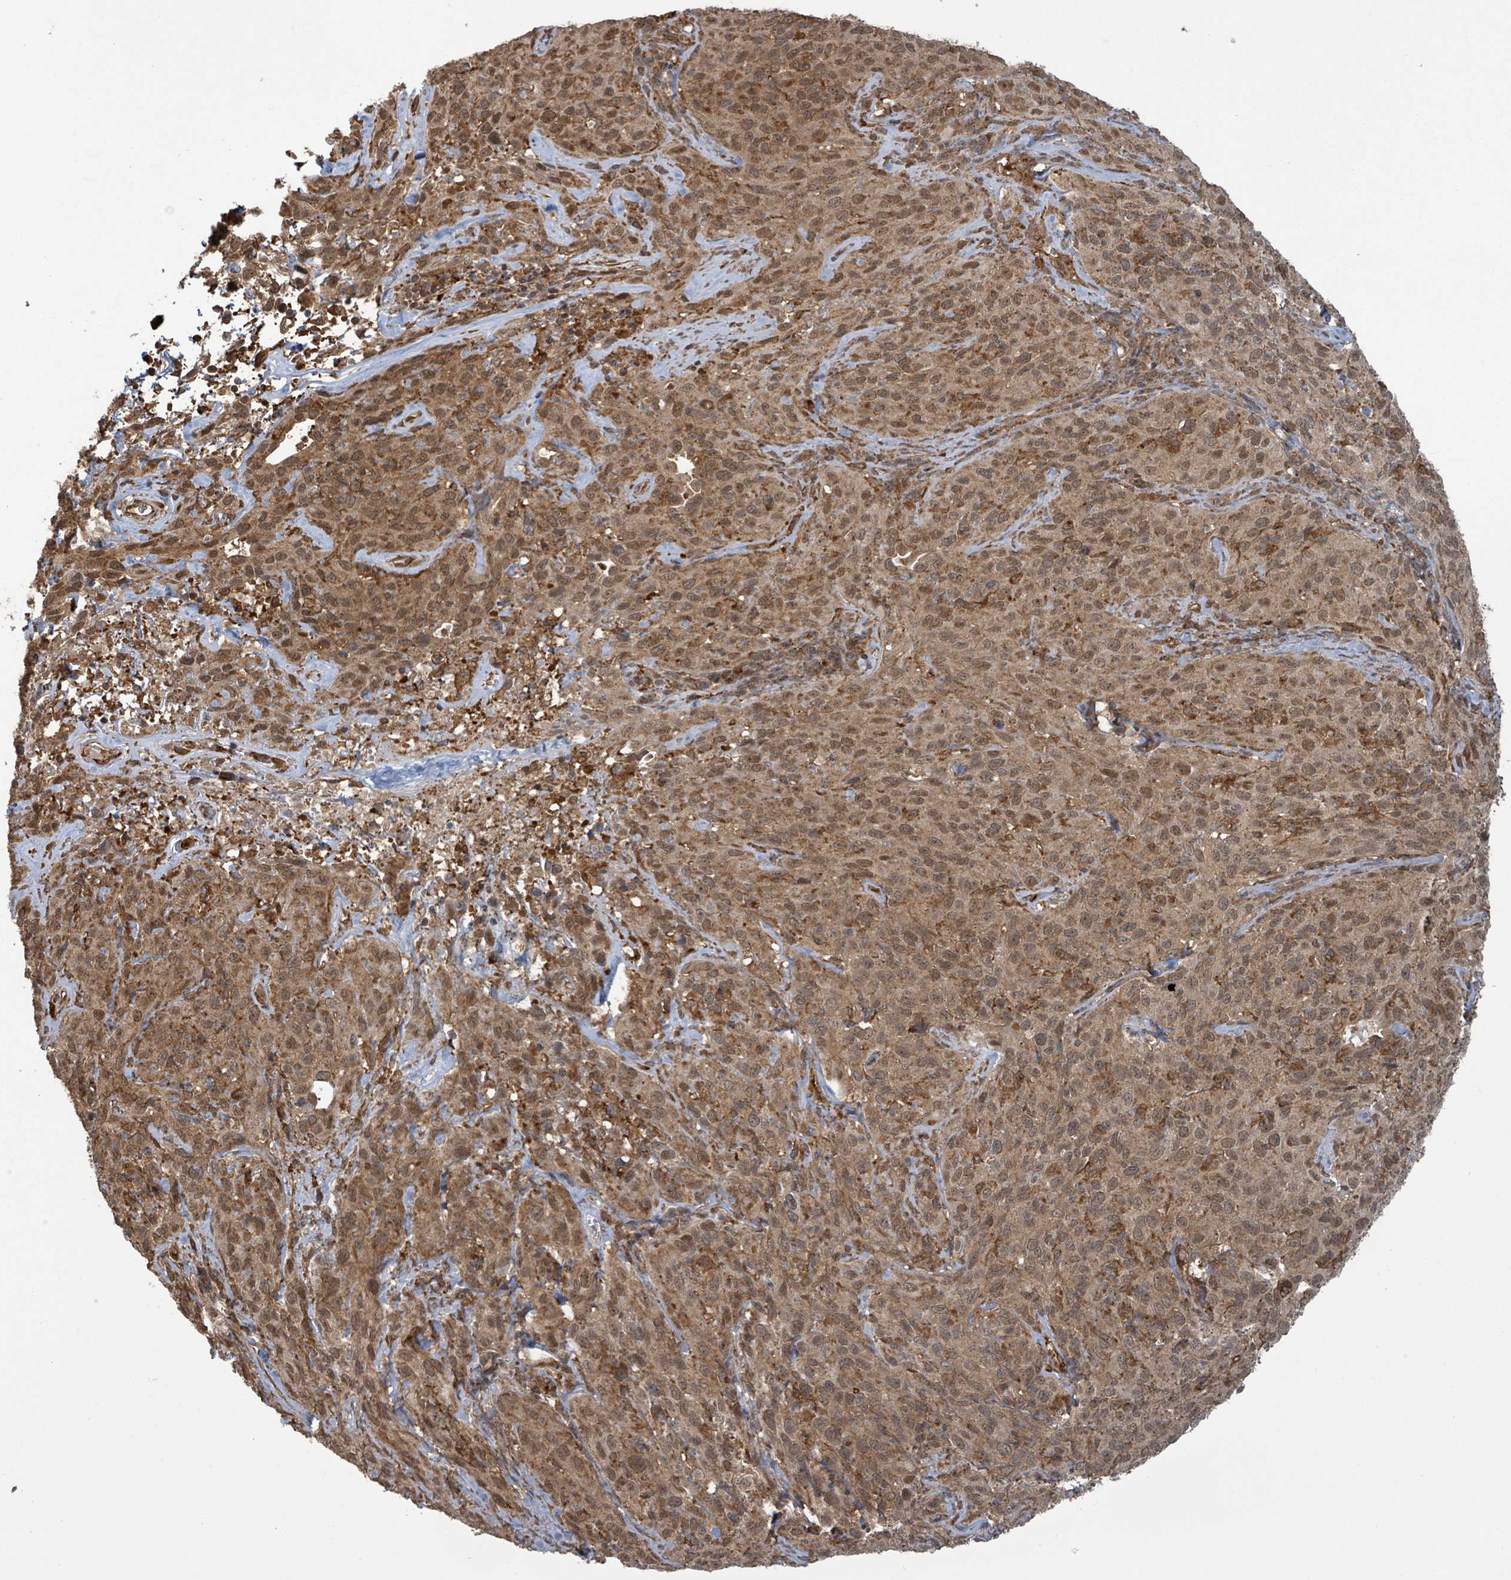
{"staining": {"intensity": "moderate", "quantity": ">75%", "location": "cytoplasmic/membranous,nuclear"}, "tissue": "cervical cancer", "cell_type": "Tumor cells", "image_type": "cancer", "snomed": [{"axis": "morphology", "description": "Squamous cell carcinoma, NOS"}, {"axis": "topography", "description": "Cervix"}], "caption": "Protein analysis of cervical squamous cell carcinoma tissue shows moderate cytoplasmic/membranous and nuclear positivity in about >75% of tumor cells. (Stains: DAB (3,3'-diaminobenzidine) in brown, nuclei in blue, Microscopy: brightfield microscopy at high magnification).", "gene": "KLC1", "patient": {"sex": "female", "age": 51}}